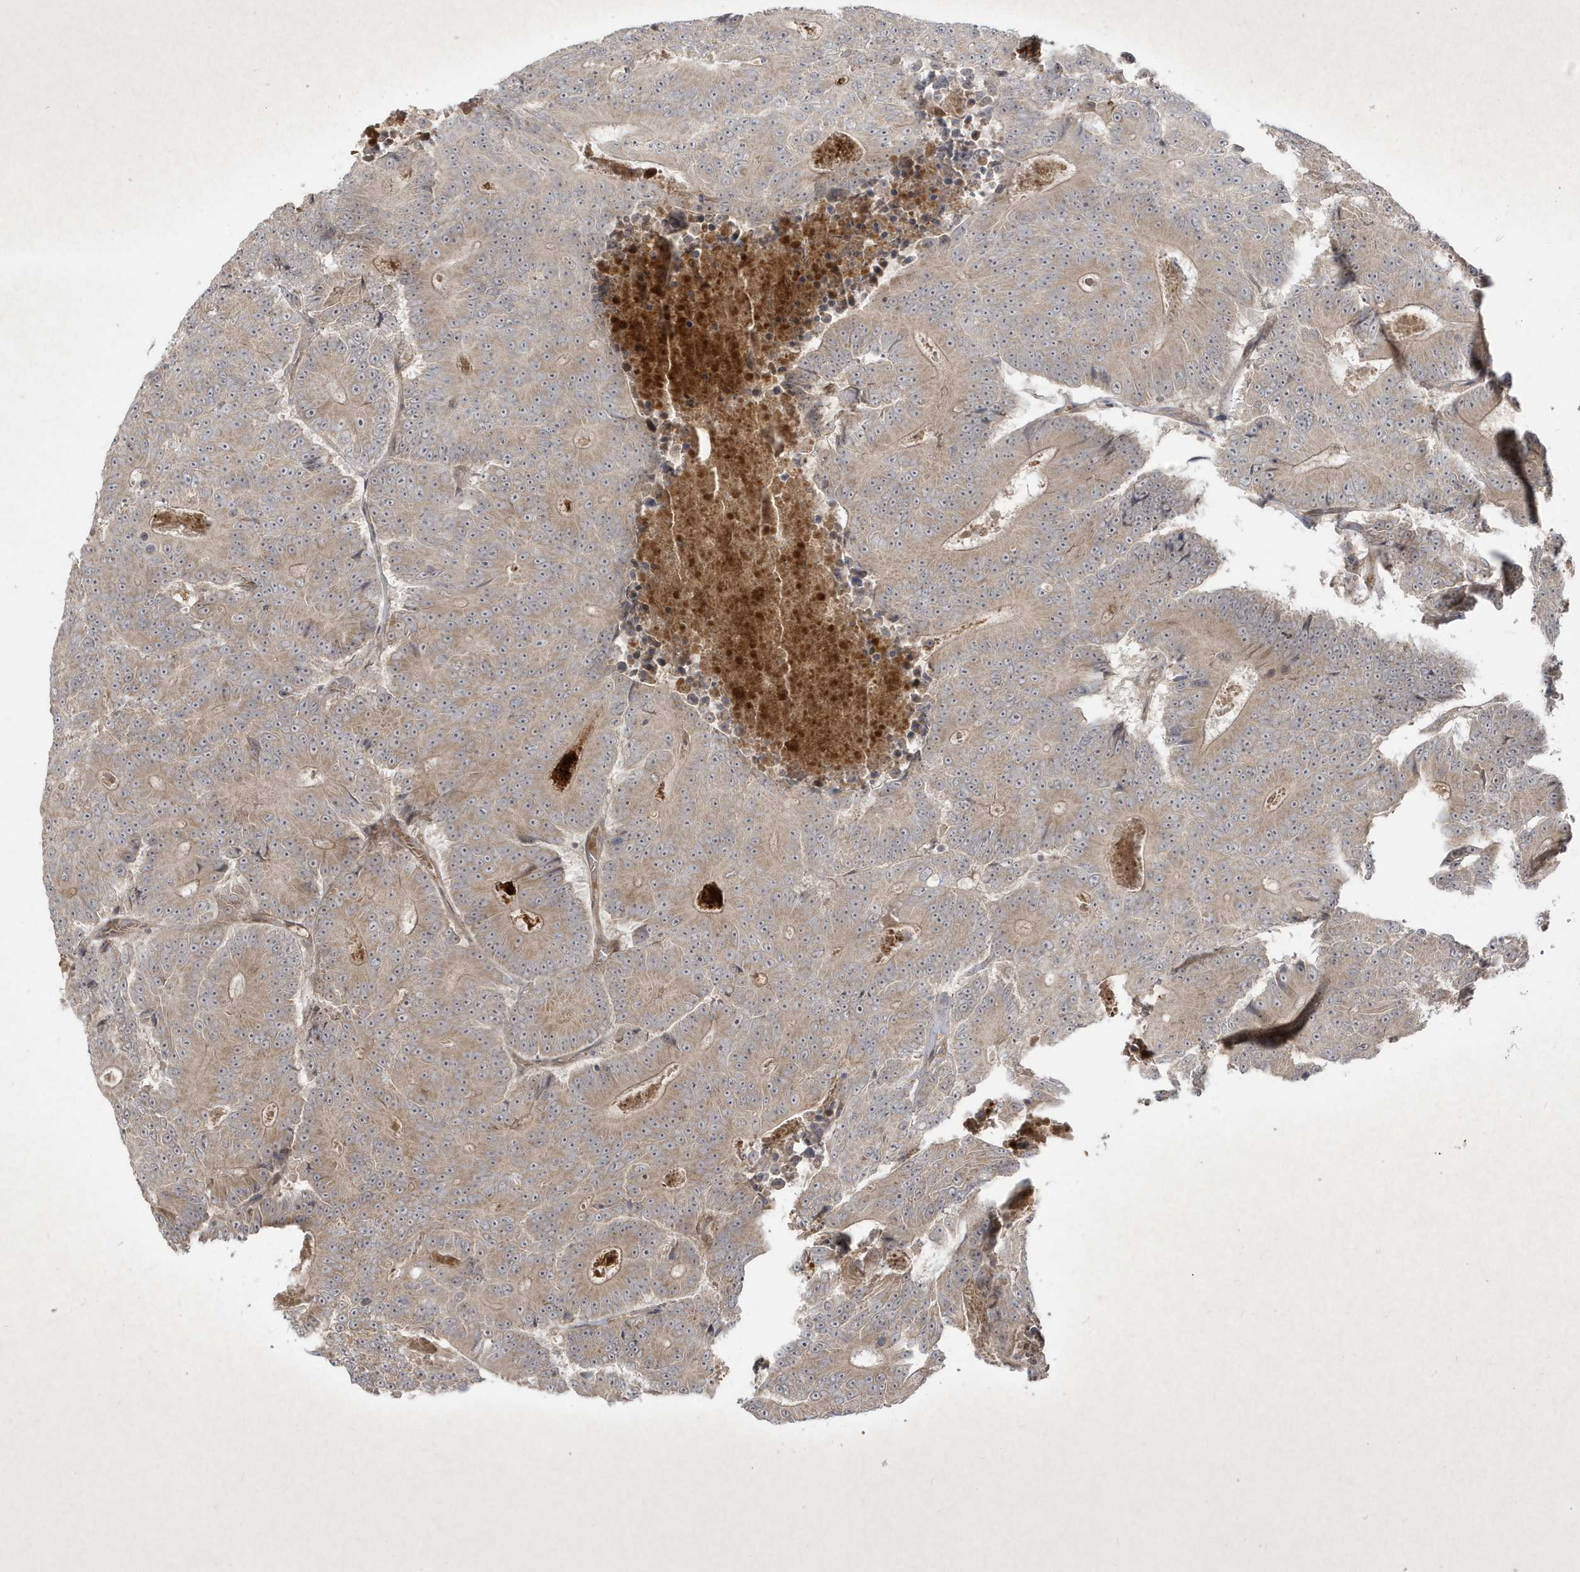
{"staining": {"intensity": "weak", "quantity": ">75%", "location": "cytoplasmic/membranous"}, "tissue": "colorectal cancer", "cell_type": "Tumor cells", "image_type": "cancer", "snomed": [{"axis": "morphology", "description": "Adenocarcinoma, NOS"}, {"axis": "topography", "description": "Colon"}], "caption": "An immunohistochemistry (IHC) micrograph of tumor tissue is shown. Protein staining in brown shows weak cytoplasmic/membranous positivity in colorectal adenocarcinoma within tumor cells. (Brightfield microscopy of DAB IHC at high magnification).", "gene": "FAM83C", "patient": {"sex": "male", "age": 83}}